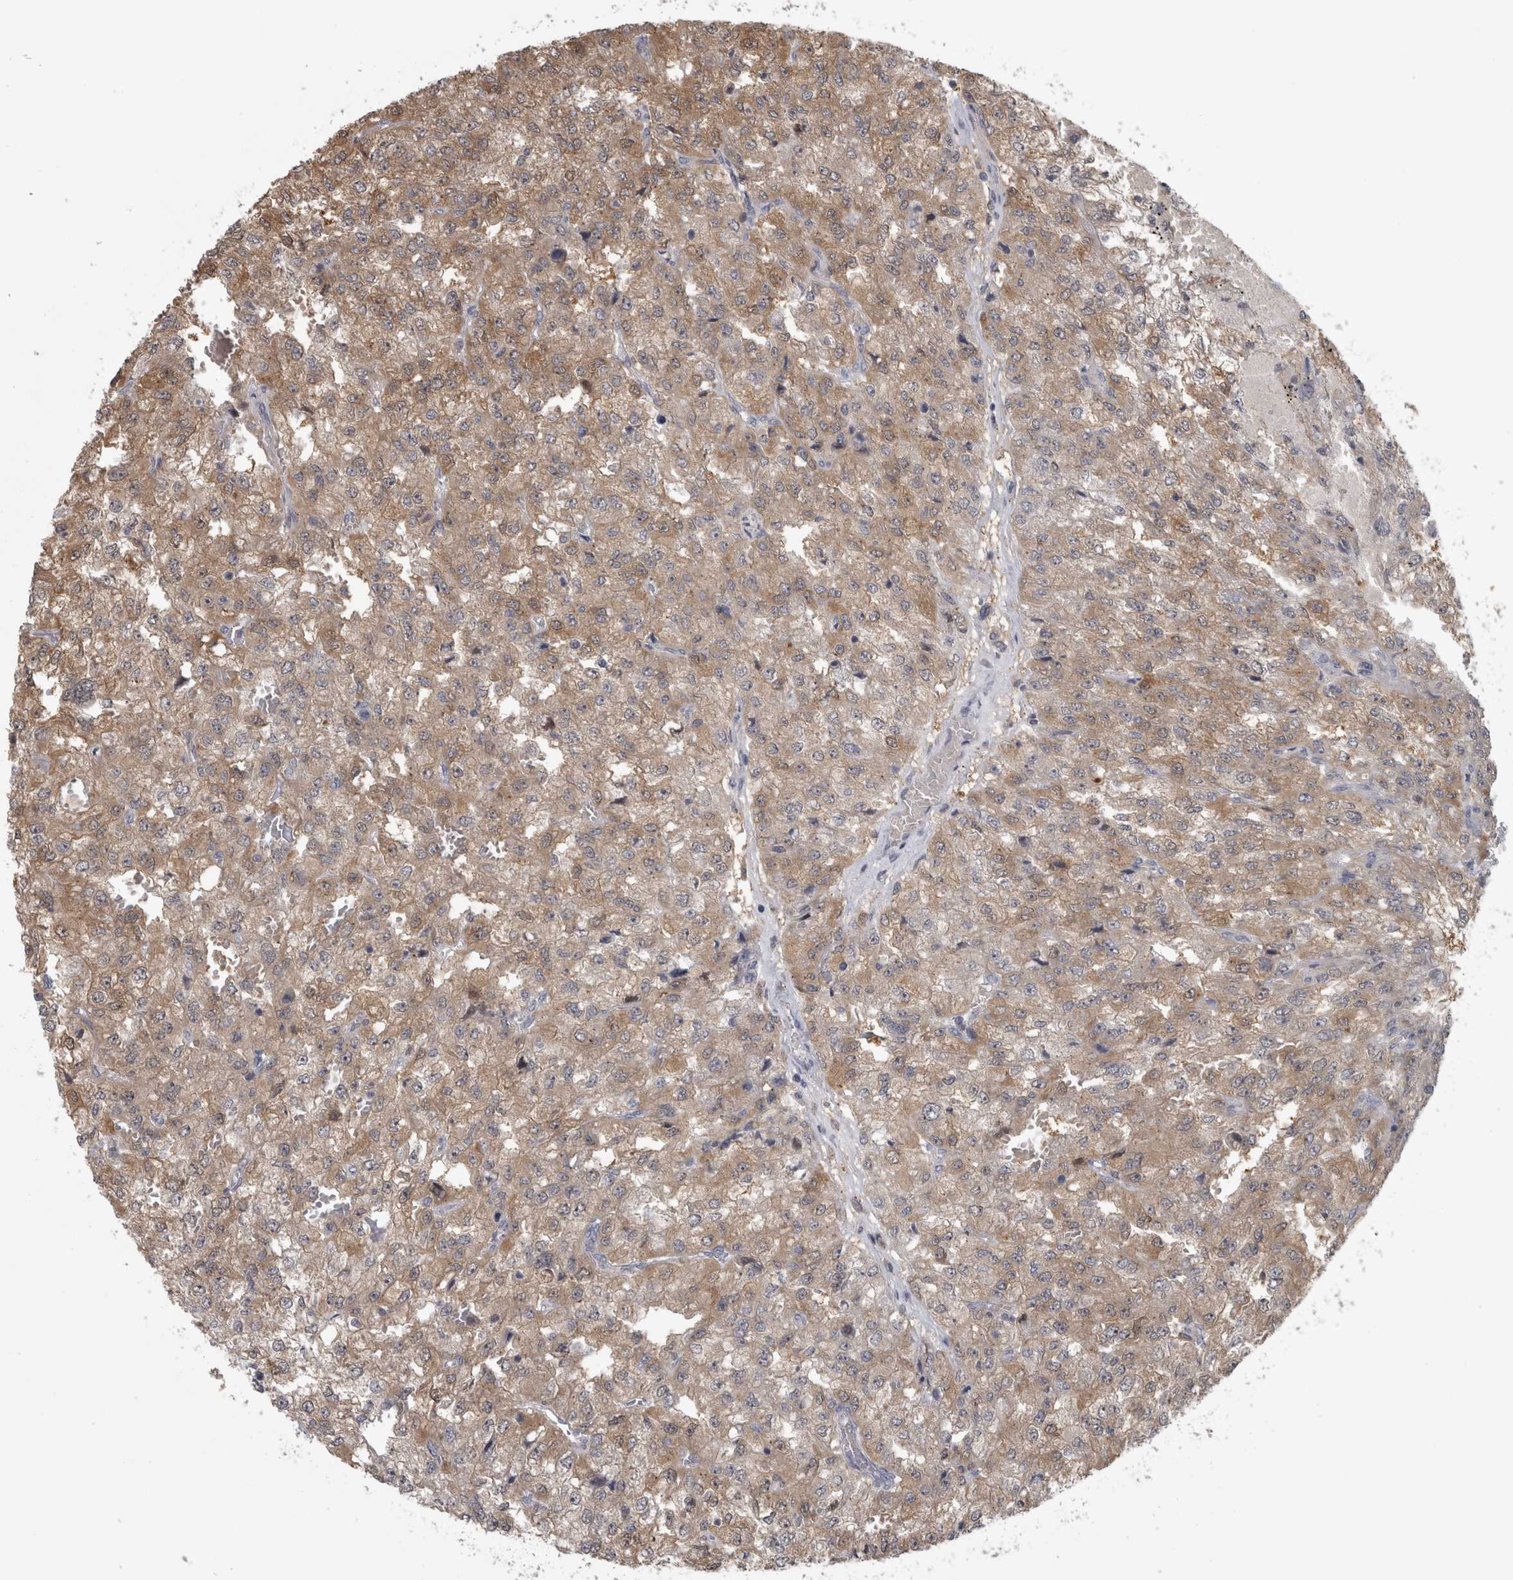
{"staining": {"intensity": "moderate", "quantity": ">75%", "location": "cytoplasmic/membranous"}, "tissue": "renal cancer", "cell_type": "Tumor cells", "image_type": "cancer", "snomed": [{"axis": "morphology", "description": "Adenocarcinoma, NOS"}, {"axis": "topography", "description": "Kidney"}], "caption": "Renal cancer stained with DAB immunohistochemistry reveals medium levels of moderate cytoplasmic/membranous positivity in approximately >75% of tumor cells.", "gene": "APRT", "patient": {"sex": "female", "age": 54}}